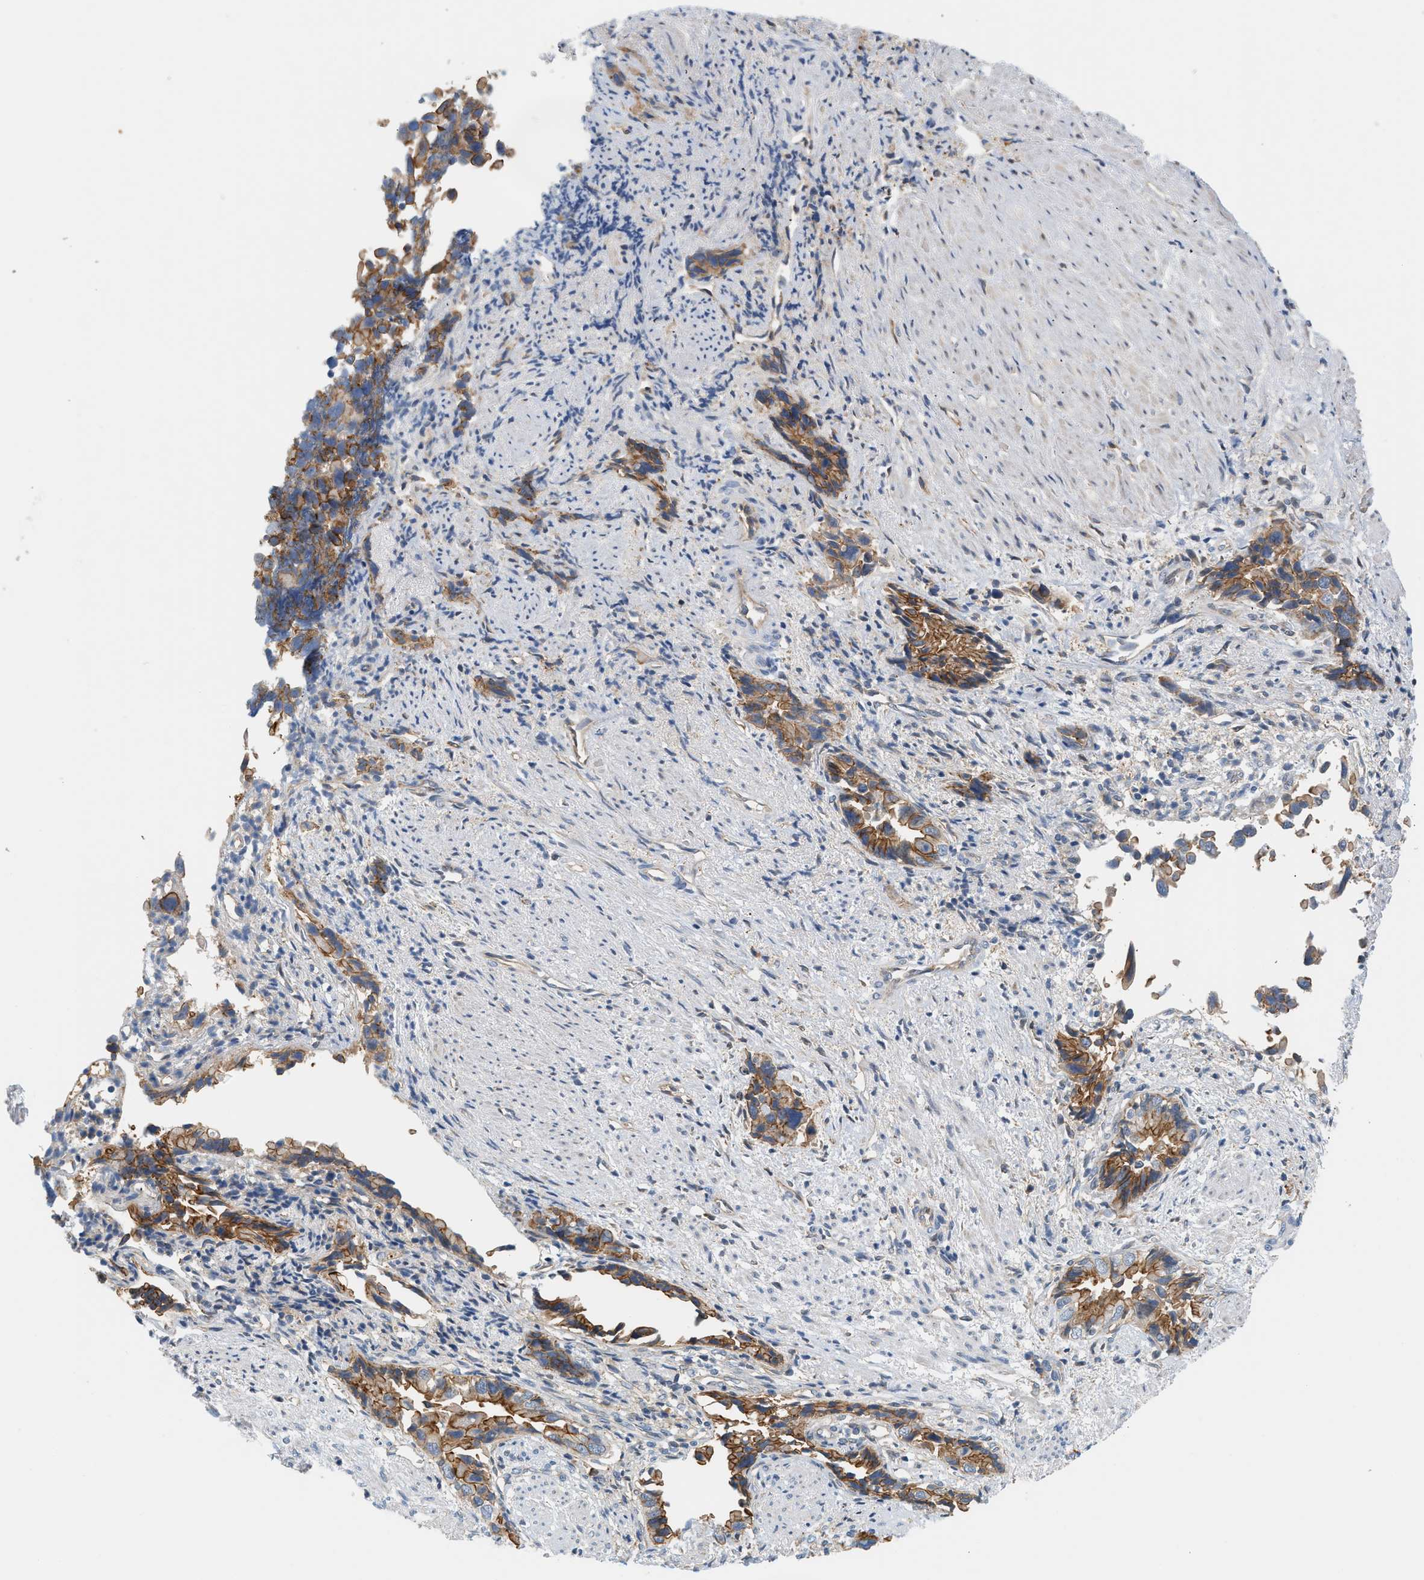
{"staining": {"intensity": "moderate", "quantity": ">75%", "location": "cytoplasmic/membranous"}, "tissue": "liver cancer", "cell_type": "Tumor cells", "image_type": "cancer", "snomed": [{"axis": "morphology", "description": "Cholangiocarcinoma"}, {"axis": "topography", "description": "Liver"}], "caption": "Immunohistochemical staining of liver cholangiocarcinoma displays medium levels of moderate cytoplasmic/membranous staining in approximately >75% of tumor cells. (Brightfield microscopy of DAB IHC at high magnification).", "gene": "CTXN1", "patient": {"sex": "female", "age": 79}}